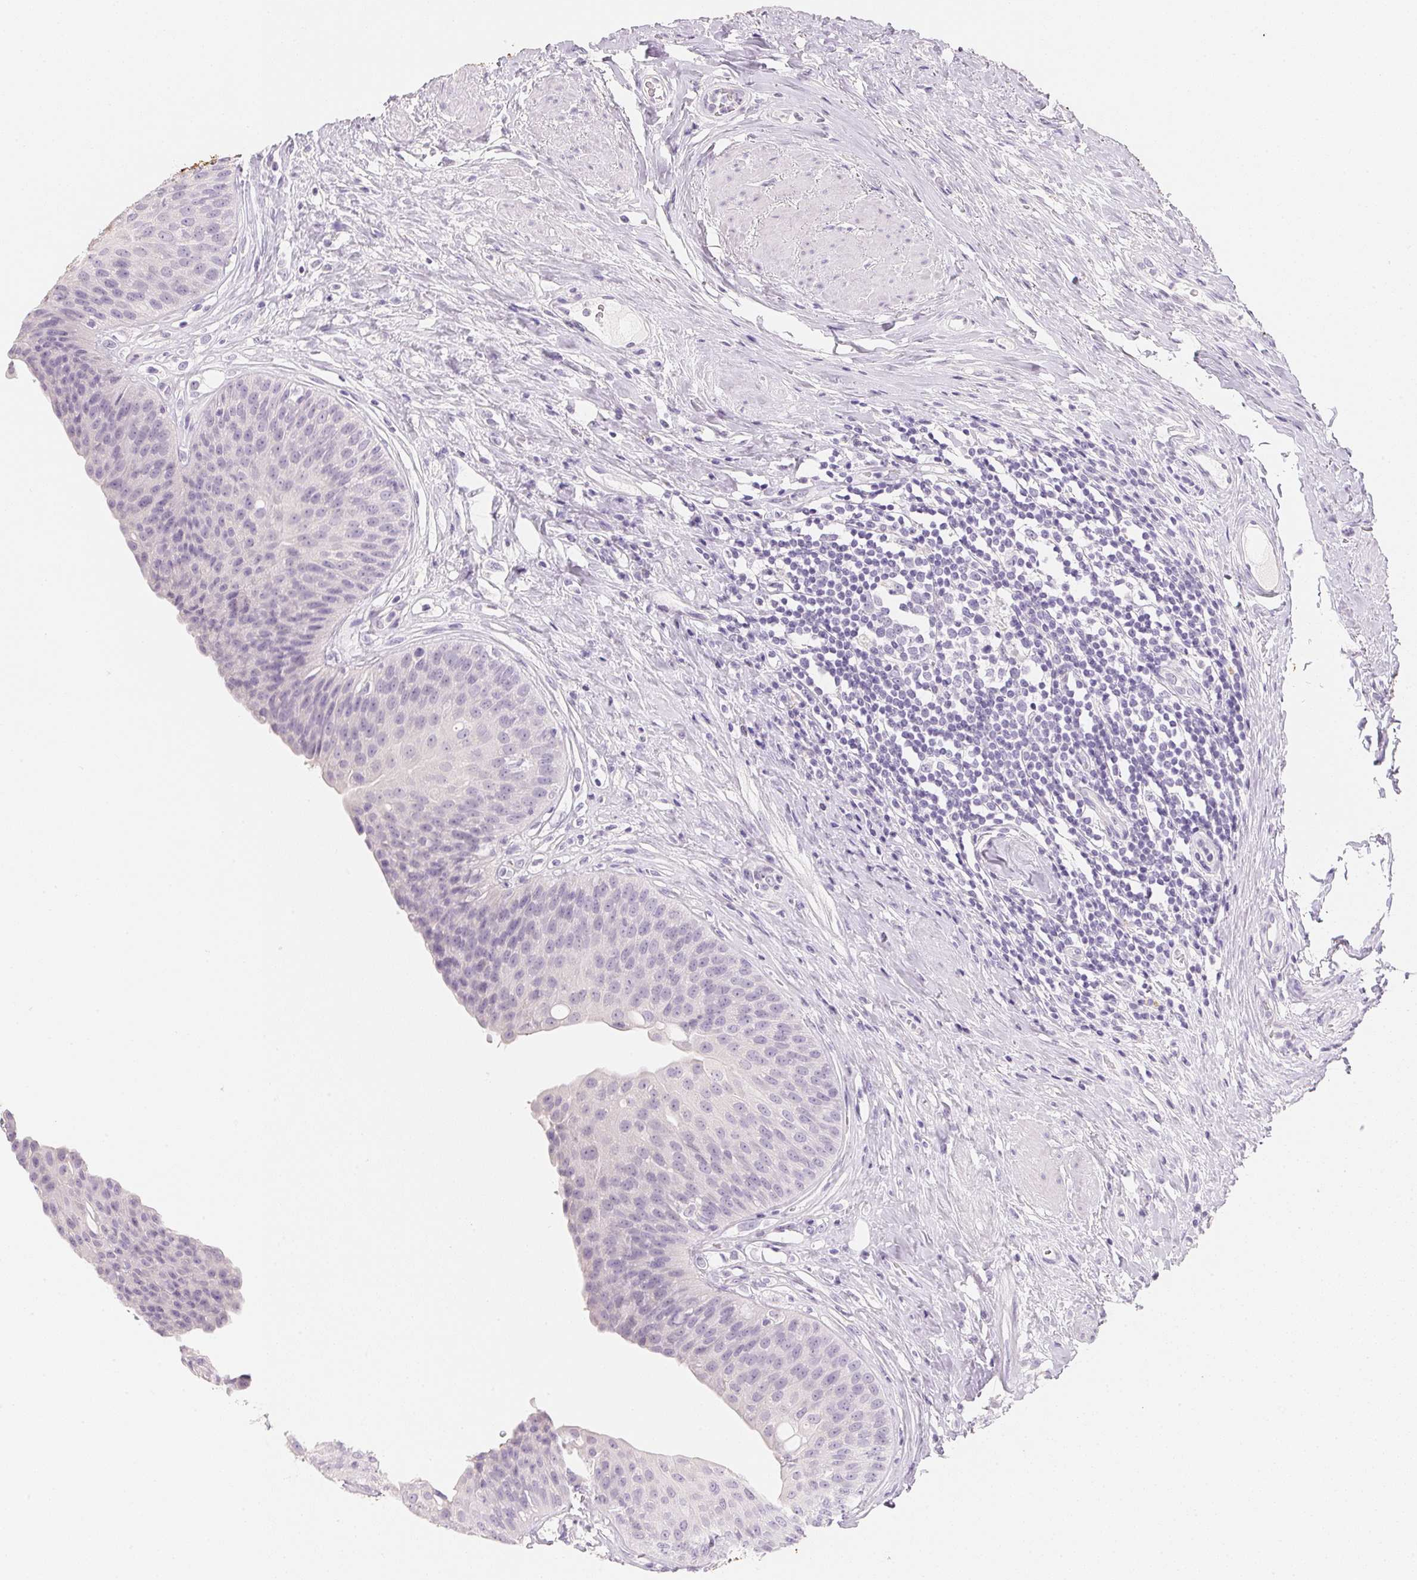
{"staining": {"intensity": "negative", "quantity": "none", "location": "none"}, "tissue": "urinary bladder", "cell_type": "Urothelial cells", "image_type": "normal", "snomed": [{"axis": "morphology", "description": "Normal tissue, NOS"}, {"axis": "topography", "description": "Urinary bladder"}], "caption": "Immunohistochemistry image of benign urinary bladder: human urinary bladder stained with DAB exhibits no significant protein expression in urothelial cells.", "gene": "ACP3", "patient": {"sex": "female", "age": 56}}